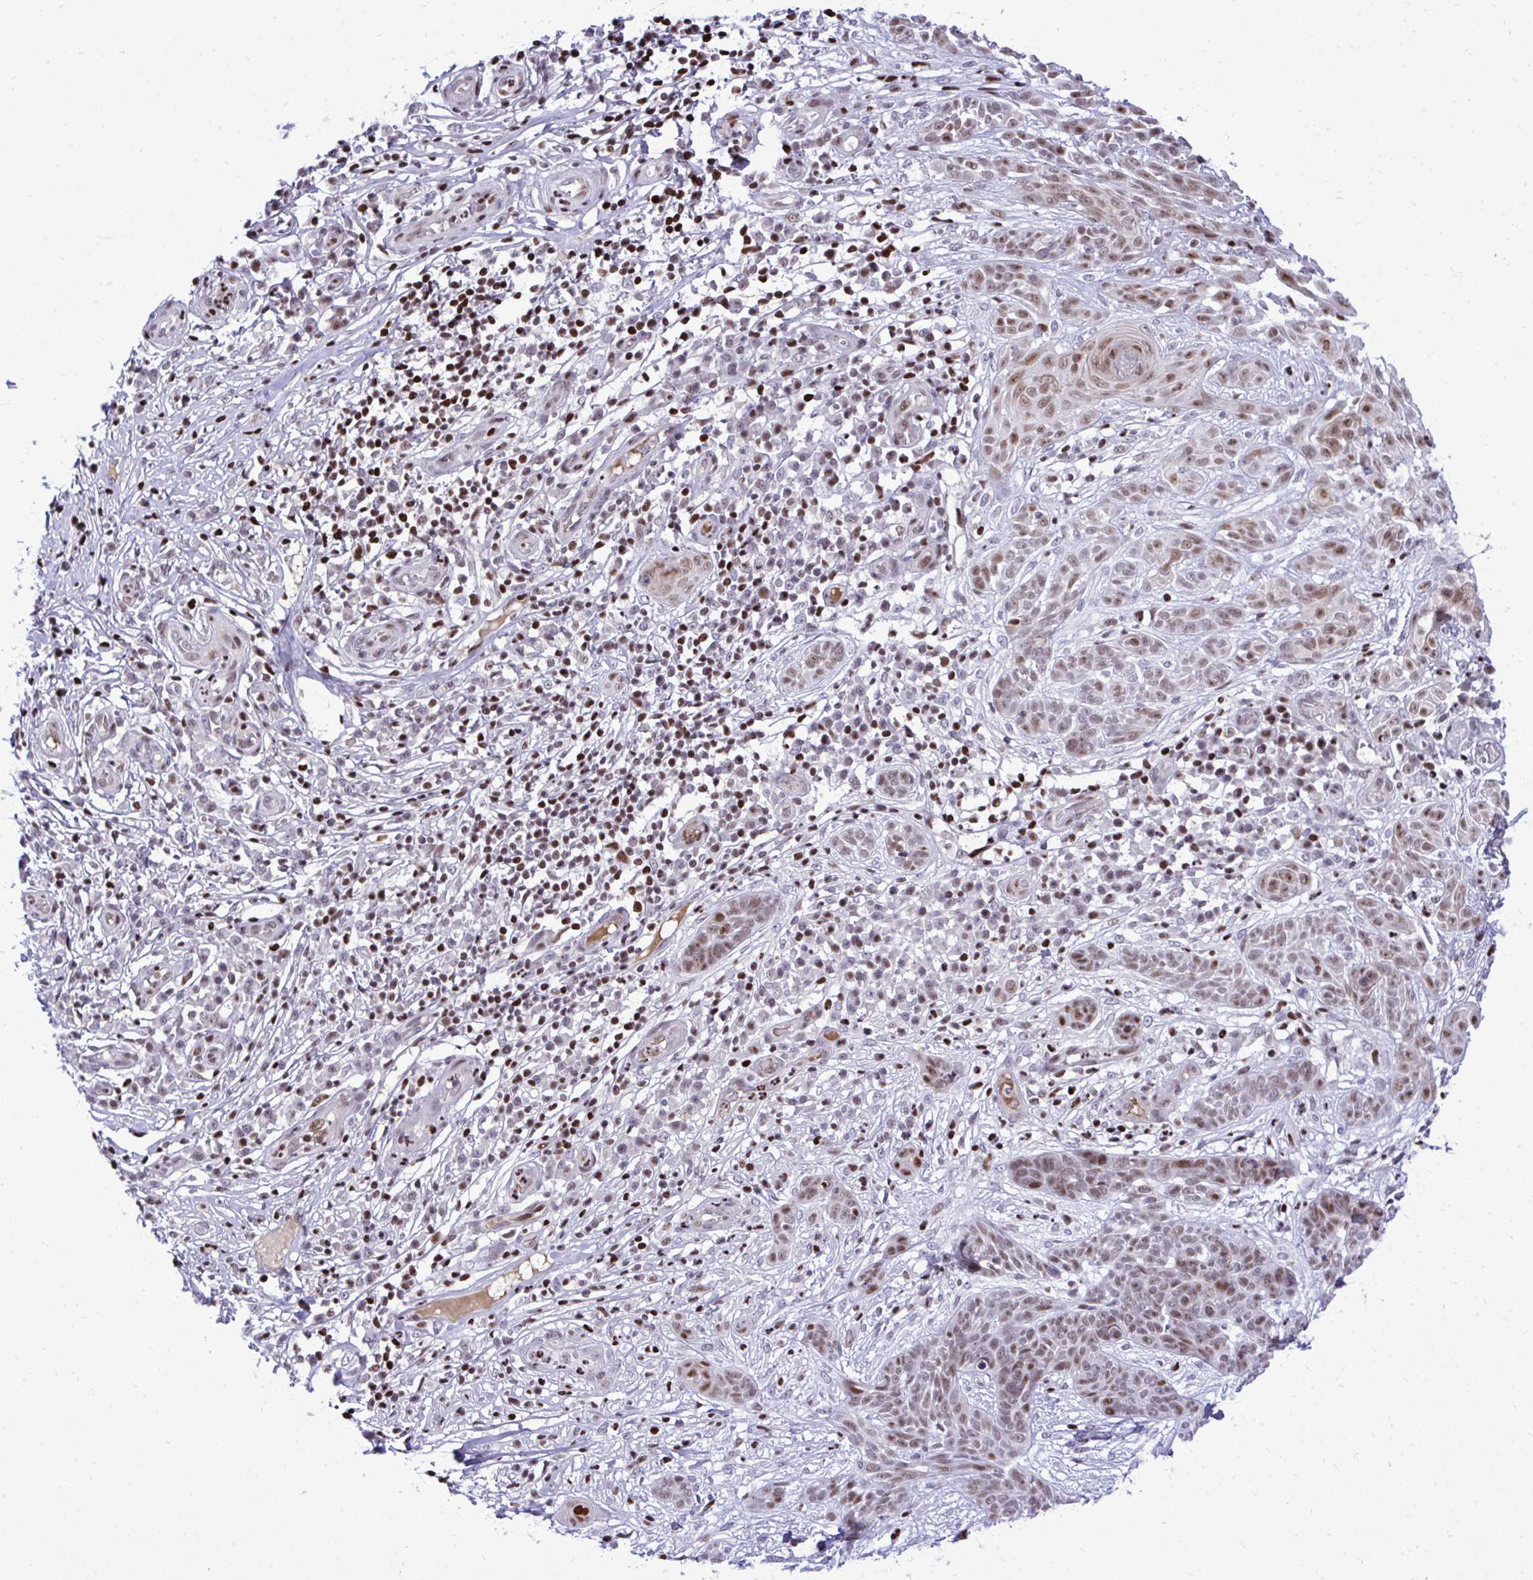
{"staining": {"intensity": "moderate", "quantity": "25%-75%", "location": "nuclear"}, "tissue": "skin cancer", "cell_type": "Tumor cells", "image_type": "cancer", "snomed": [{"axis": "morphology", "description": "Basal cell carcinoma"}, {"axis": "topography", "description": "Skin"}, {"axis": "topography", "description": "Skin, foot"}], "caption": "This is a photomicrograph of immunohistochemistry (IHC) staining of skin cancer (basal cell carcinoma), which shows moderate positivity in the nuclear of tumor cells.", "gene": "C14orf39", "patient": {"sex": "female", "age": 86}}